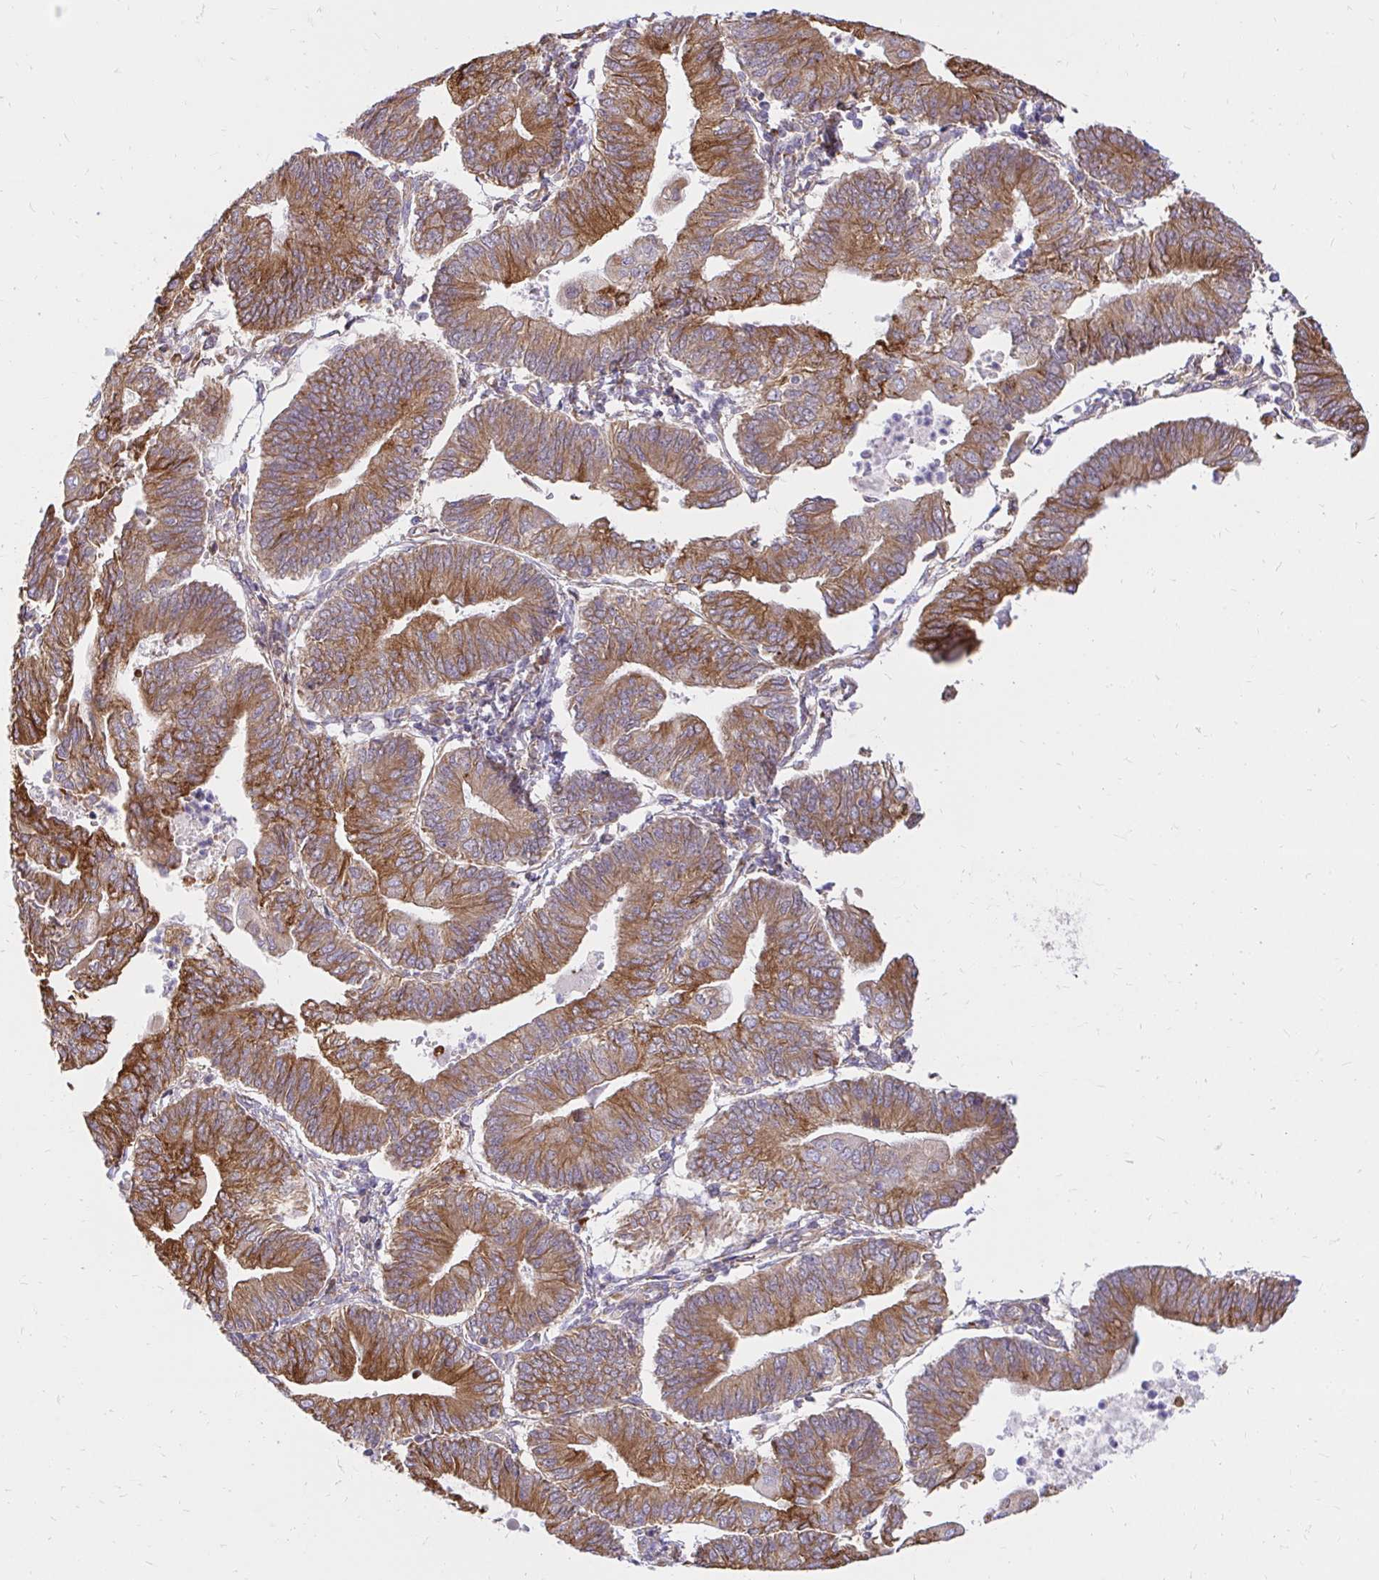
{"staining": {"intensity": "strong", "quantity": ">75%", "location": "cytoplasmic/membranous"}, "tissue": "endometrial cancer", "cell_type": "Tumor cells", "image_type": "cancer", "snomed": [{"axis": "morphology", "description": "Adenocarcinoma, NOS"}, {"axis": "topography", "description": "Endometrium"}], "caption": "This is an image of immunohistochemistry staining of endometrial cancer, which shows strong positivity in the cytoplasmic/membranous of tumor cells.", "gene": "NAALAD2", "patient": {"sex": "female", "age": 65}}